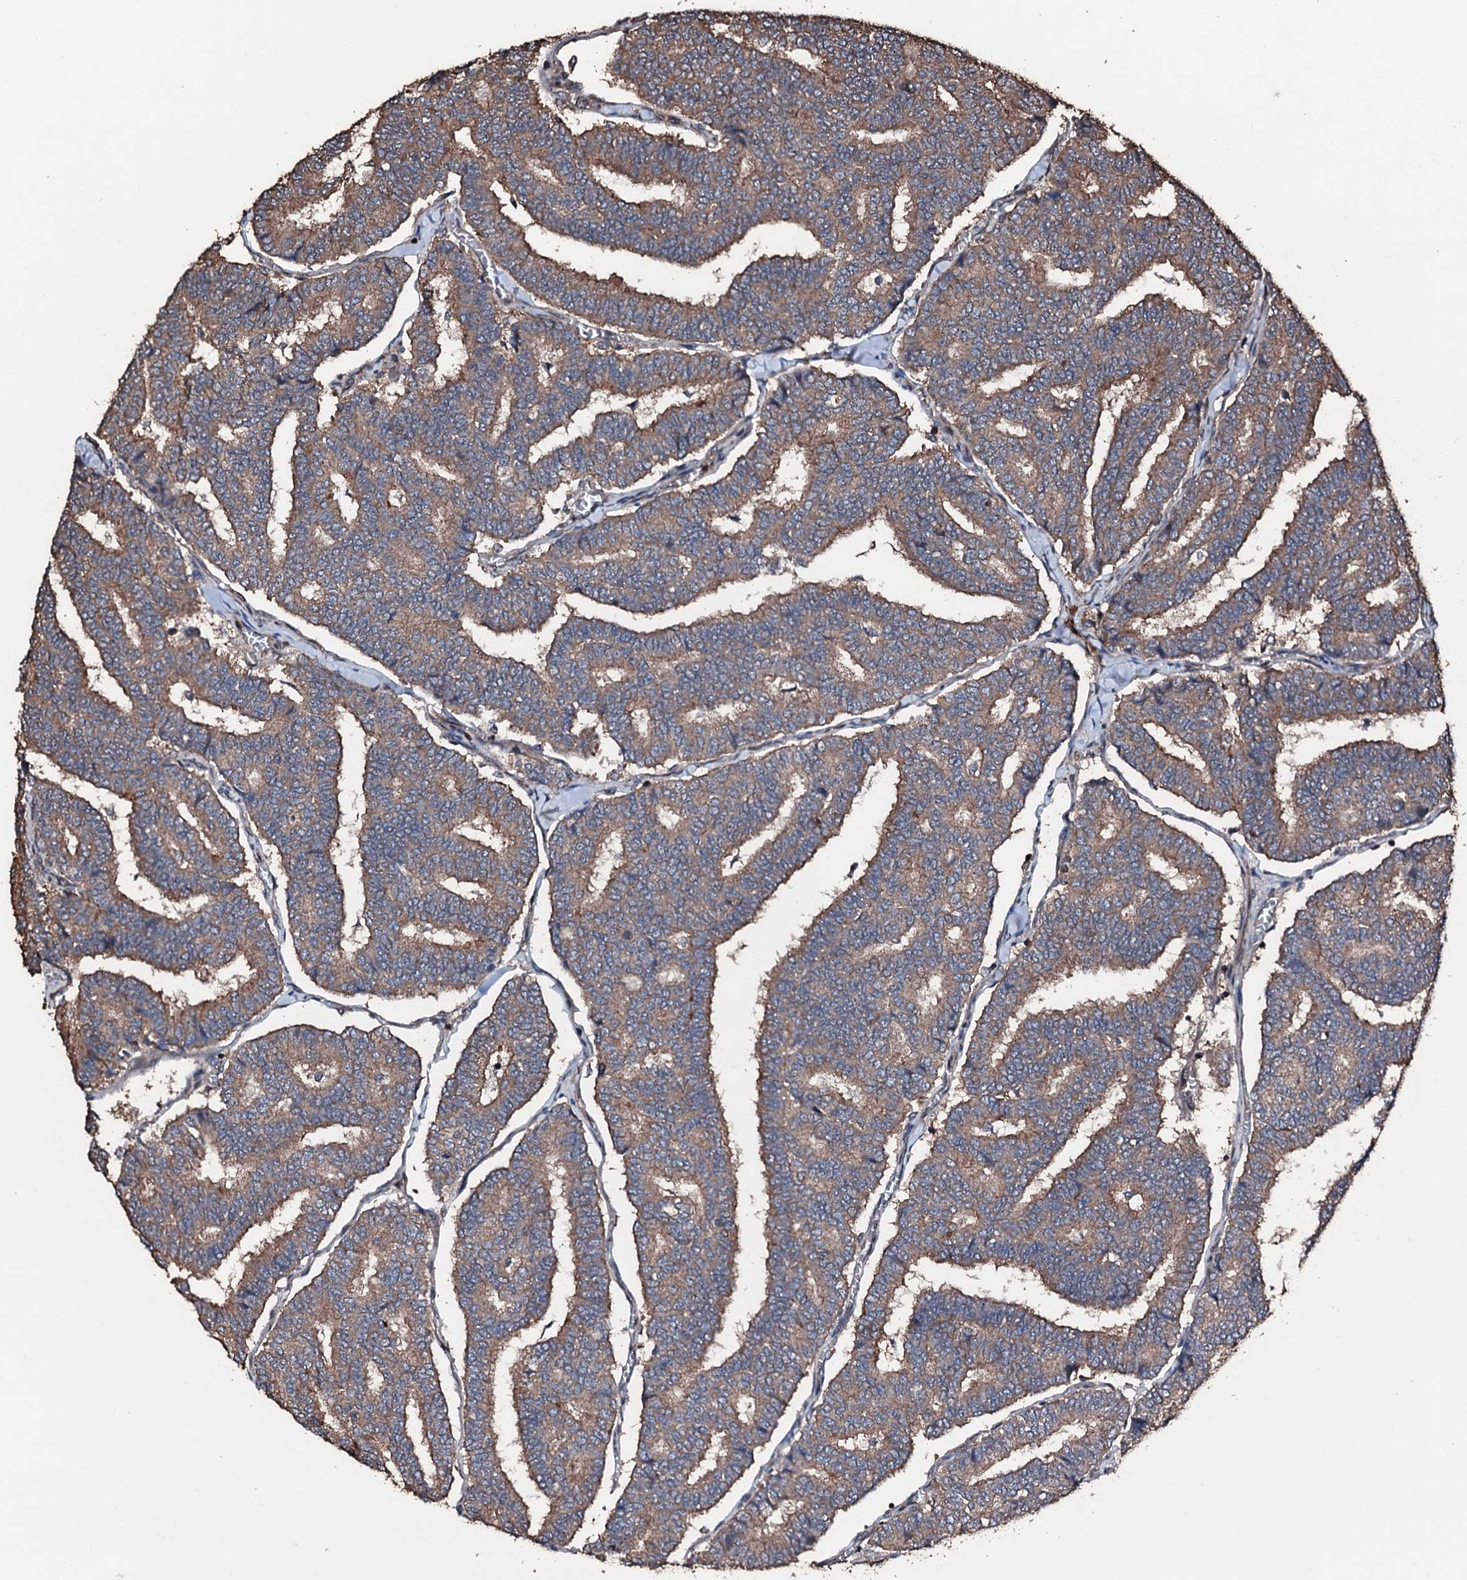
{"staining": {"intensity": "moderate", "quantity": ">75%", "location": "cytoplasmic/membranous"}, "tissue": "thyroid cancer", "cell_type": "Tumor cells", "image_type": "cancer", "snomed": [{"axis": "morphology", "description": "Papillary adenocarcinoma, NOS"}, {"axis": "topography", "description": "Thyroid gland"}], "caption": "Protein staining by immunohistochemistry (IHC) displays moderate cytoplasmic/membranous positivity in about >75% of tumor cells in thyroid papillary adenocarcinoma. The protein is shown in brown color, while the nuclei are stained blue.", "gene": "KIF18A", "patient": {"sex": "female", "age": 35}}